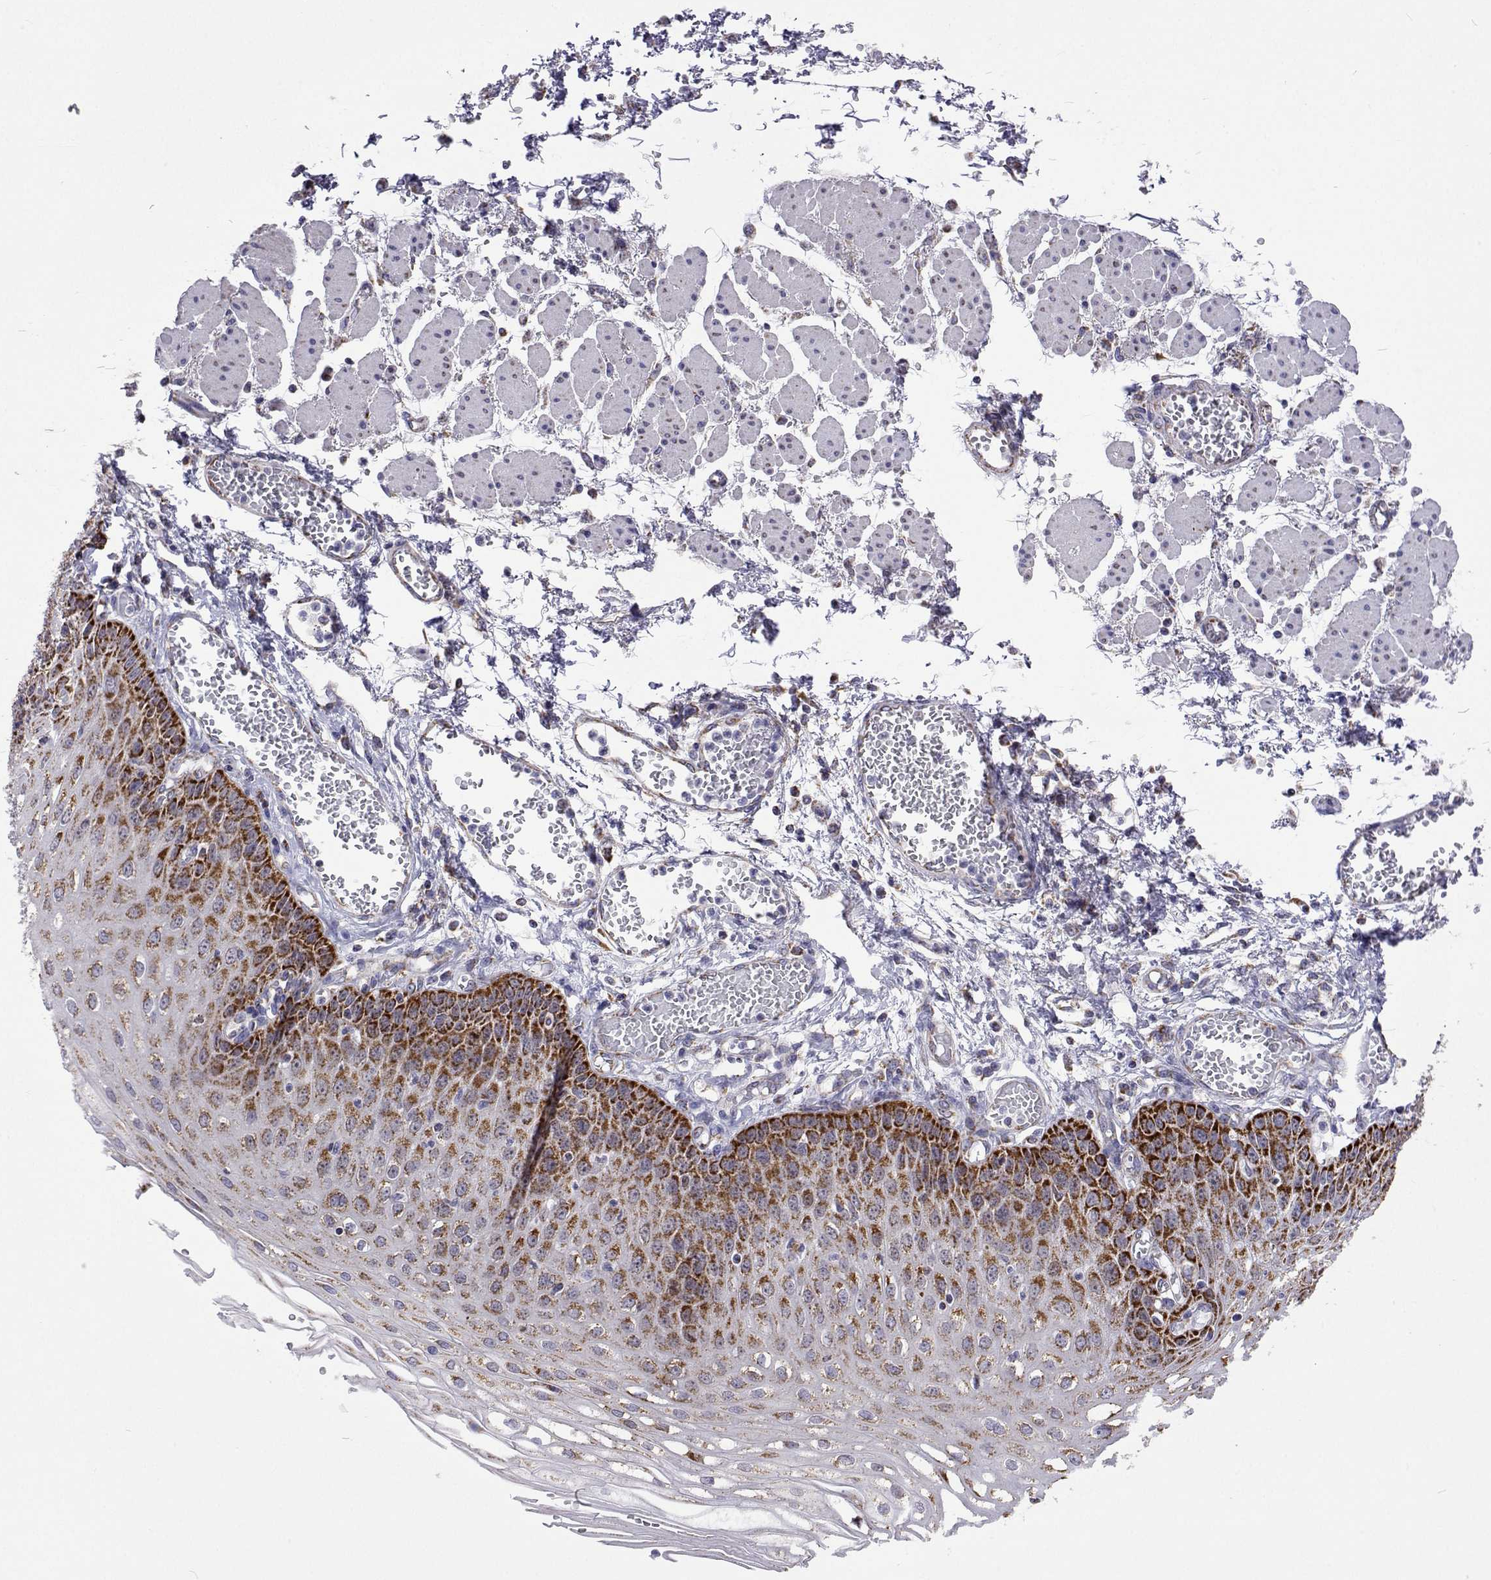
{"staining": {"intensity": "strong", "quantity": "25%-75%", "location": "cytoplasmic/membranous"}, "tissue": "esophagus", "cell_type": "Squamous epithelial cells", "image_type": "normal", "snomed": [{"axis": "morphology", "description": "Normal tissue, NOS"}, {"axis": "morphology", "description": "Adenocarcinoma, NOS"}, {"axis": "topography", "description": "Esophagus"}], "caption": "Strong cytoplasmic/membranous expression is present in about 25%-75% of squamous epithelial cells in unremarkable esophagus. The staining is performed using DAB brown chromogen to label protein expression. The nuclei are counter-stained blue using hematoxylin.", "gene": "MCCC2", "patient": {"sex": "male", "age": 81}}